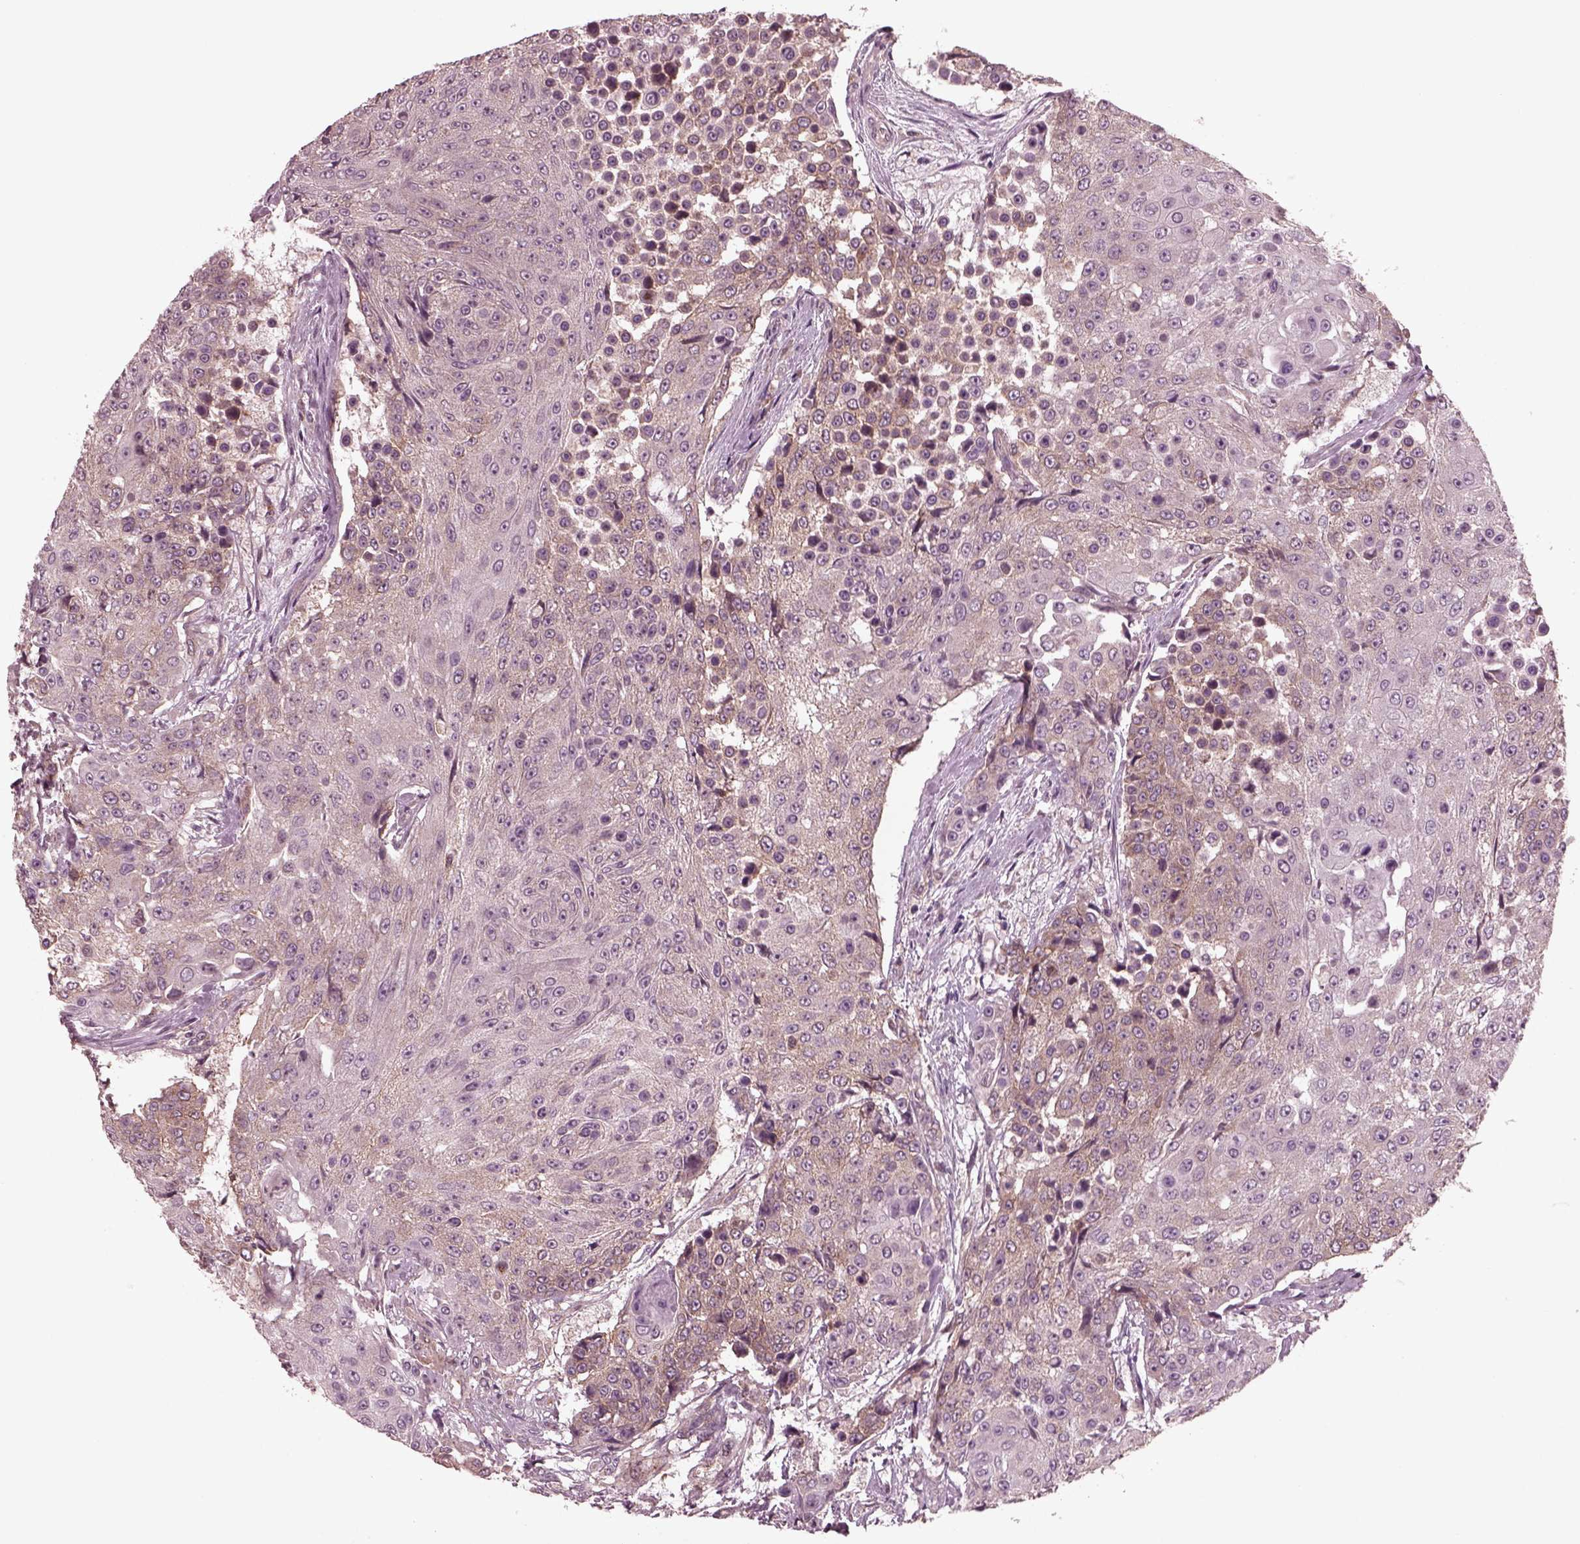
{"staining": {"intensity": "weak", "quantity": "25%-75%", "location": "cytoplasmic/membranous"}, "tissue": "urothelial cancer", "cell_type": "Tumor cells", "image_type": "cancer", "snomed": [{"axis": "morphology", "description": "Urothelial carcinoma, High grade"}, {"axis": "topography", "description": "Urinary bladder"}], "caption": "Brown immunohistochemical staining in human urothelial cancer reveals weak cytoplasmic/membranous positivity in approximately 25%-75% of tumor cells. The staining was performed using DAB to visualize the protein expression in brown, while the nuclei were stained in blue with hematoxylin (Magnification: 20x).", "gene": "TUBG1", "patient": {"sex": "female", "age": 63}}